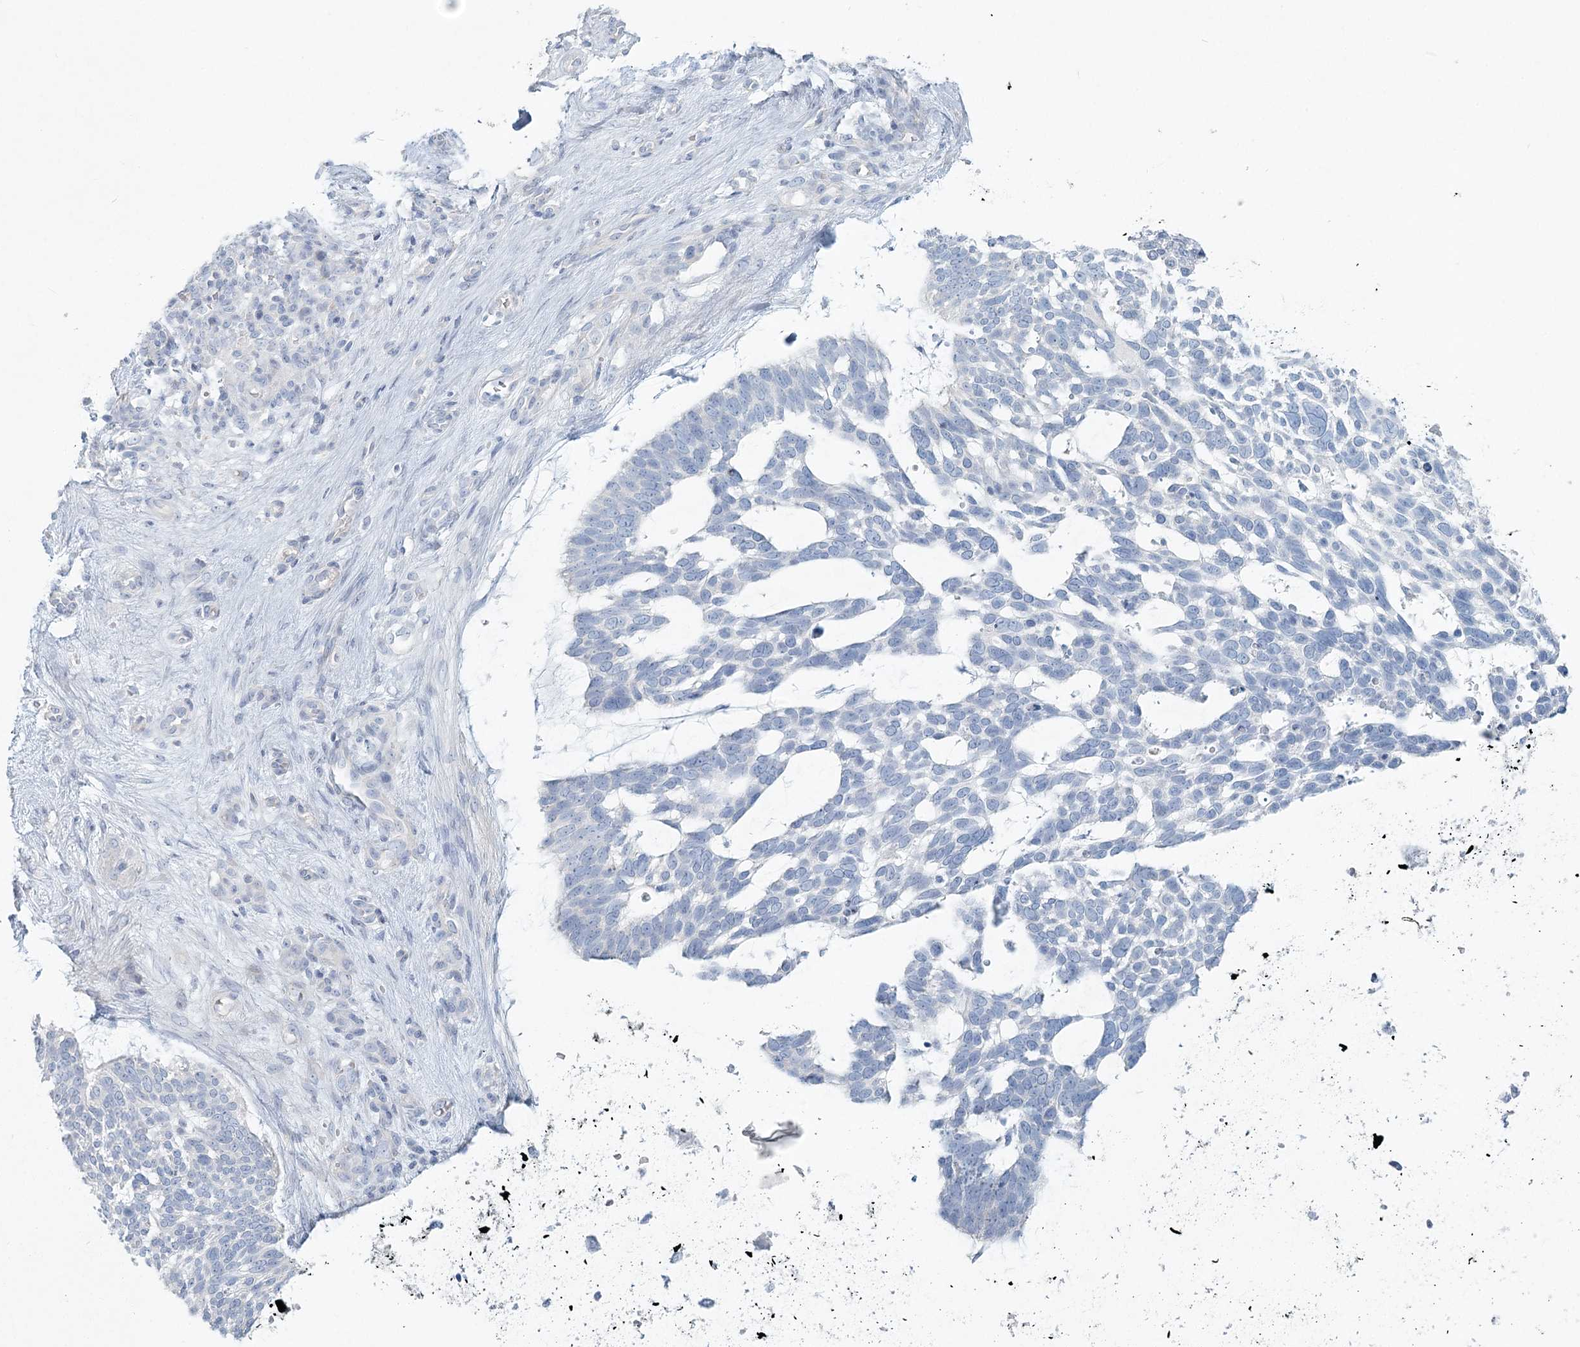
{"staining": {"intensity": "negative", "quantity": "none", "location": "none"}, "tissue": "skin cancer", "cell_type": "Tumor cells", "image_type": "cancer", "snomed": [{"axis": "morphology", "description": "Basal cell carcinoma"}, {"axis": "topography", "description": "Skin"}], "caption": "There is no significant positivity in tumor cells of skin cancer.", "gene": "LRP2BP", "patient": {"sex": "male", "age": 88}}